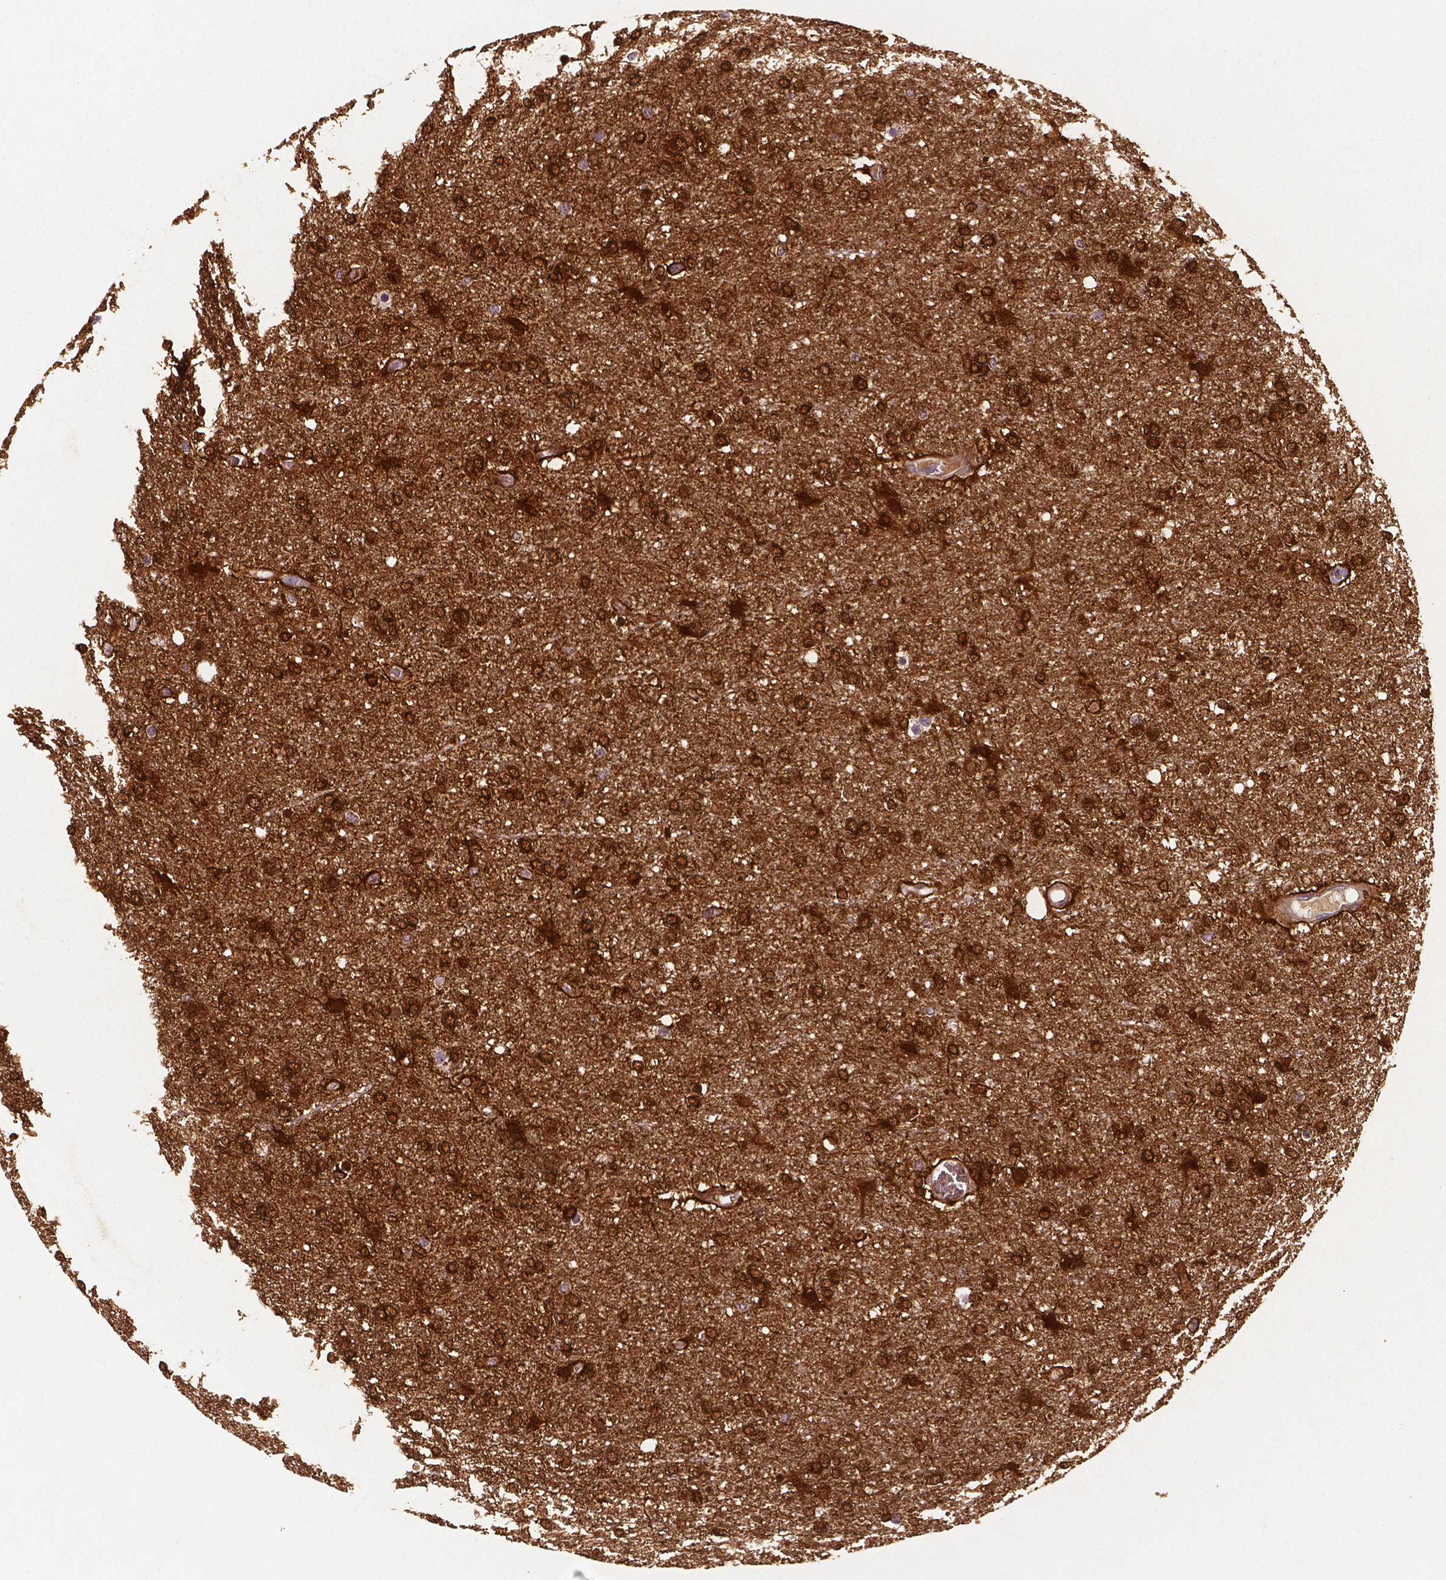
{"staining": {"intensity": "strong", "quantity": ">75%", "location": "cytoplasmic/membranous"}, "tissue": "glioma", "cell_type": "Tumor cells", "image_type": "cancer", "snomed": [{"axis": "morphology", "description": "Glioma, malignant, High grade"}, {"axis": "topography", "description": "Brain"}], "caption": "The immunohistochemical stain highlights strong cytoplasmic/membranous positivity in tumor cells of malignant glioma (high-grade) tissue.", "gene": "PHGDH", "patient": {"sex": "female", "age": 61}}